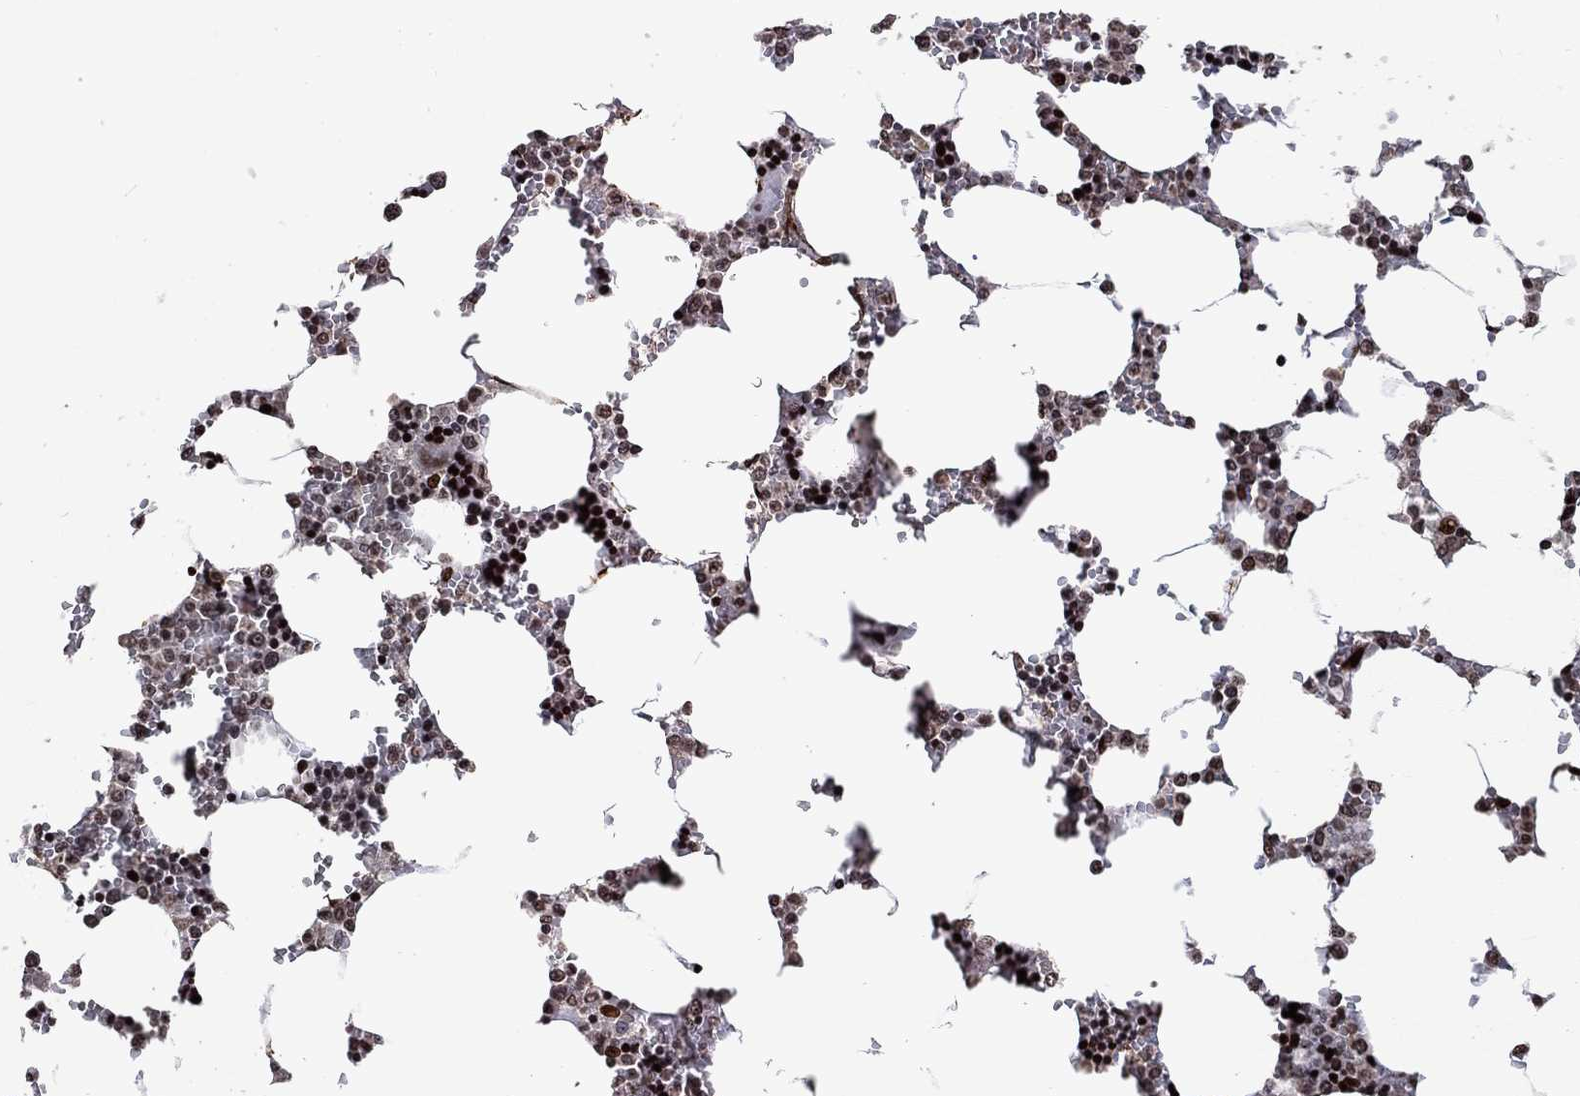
{"staining": {"intensity": "strong", "quantity": "25%-75%", "location": "nuclear"}, "tissue": "bone marrow", "cell_type": "Hematopoietic cells", "image_type": "normal", "snomed": [{"axis": "morphology", "description": "Normal tissue, NOS"}, {"axis": "topography", "description": "Bone marrow"}], "caption": "Immunohistochemistry (IHC) (DAB) staining of benign human bone marrow exhibits strong nuclear protein expression in about 25%-75% of hematopoietic cells. Nuclei are stained in blue.", "gene": "SRSF3", "patient": {"sex": "female", "age": 72}}